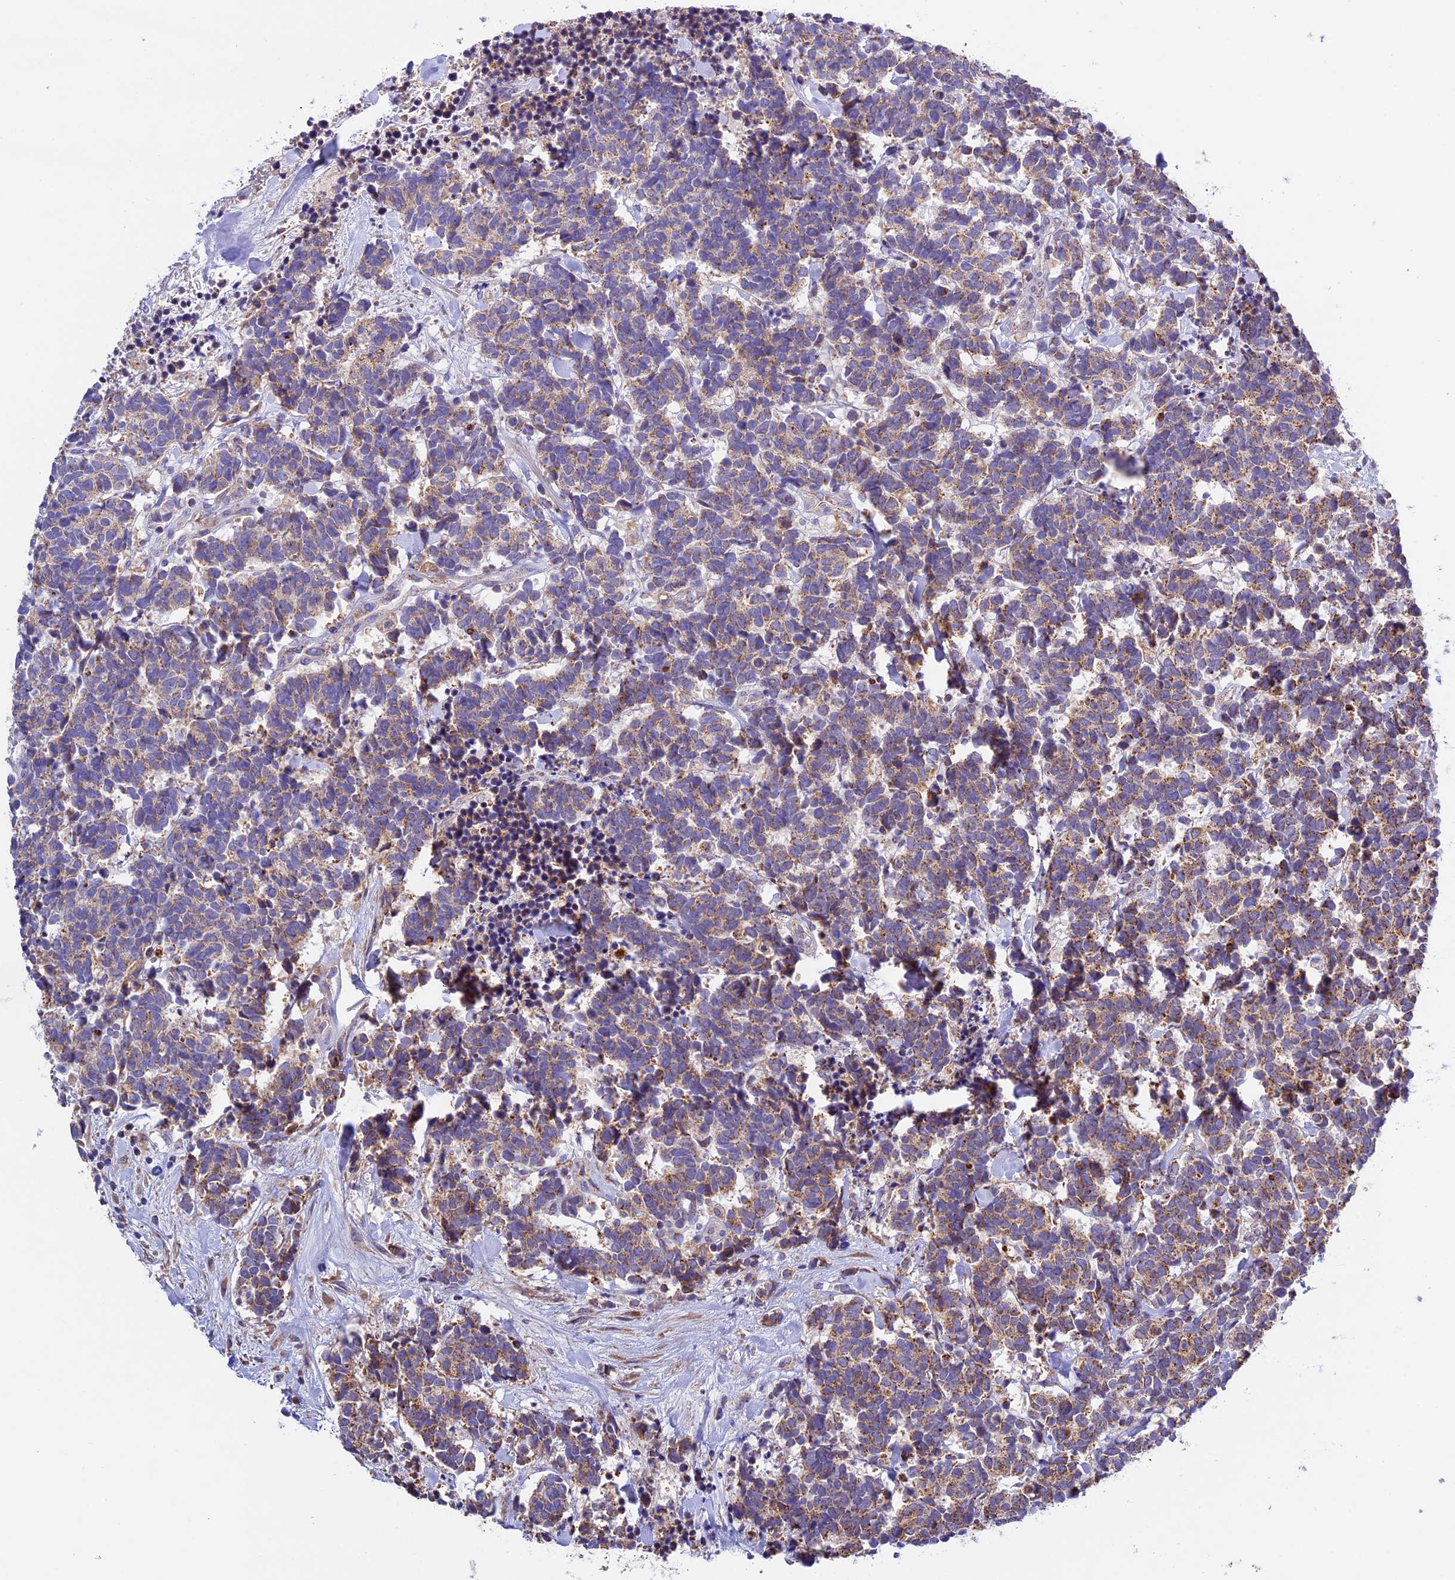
{"staining": {"intensity": "moderate", "quantity": ">75%", "location": "cytoplasmic/membranous"}, "tissue": "carcinoid", "cell_type": "Tumor cells", "image_type": "cancer", "snomed": [{"axis": "morphology", "description": "Carcinoma, NOS"}, {"axis": "morphology", "description": "Carcinoid, malignant, NOS"}, {"axis": "topography", "description": "Prostate"}], "caption": "Malignant carcinoid stained with immunohistochemistry (IHC) displays moderate cytoplasmic/membranous staining in approximately >75% of tumor cells. (Brightfield microscopy of DAB IHC at high magnification).", "gene": "OCEL1", "patient": {"sex": "male", "age": 57}}